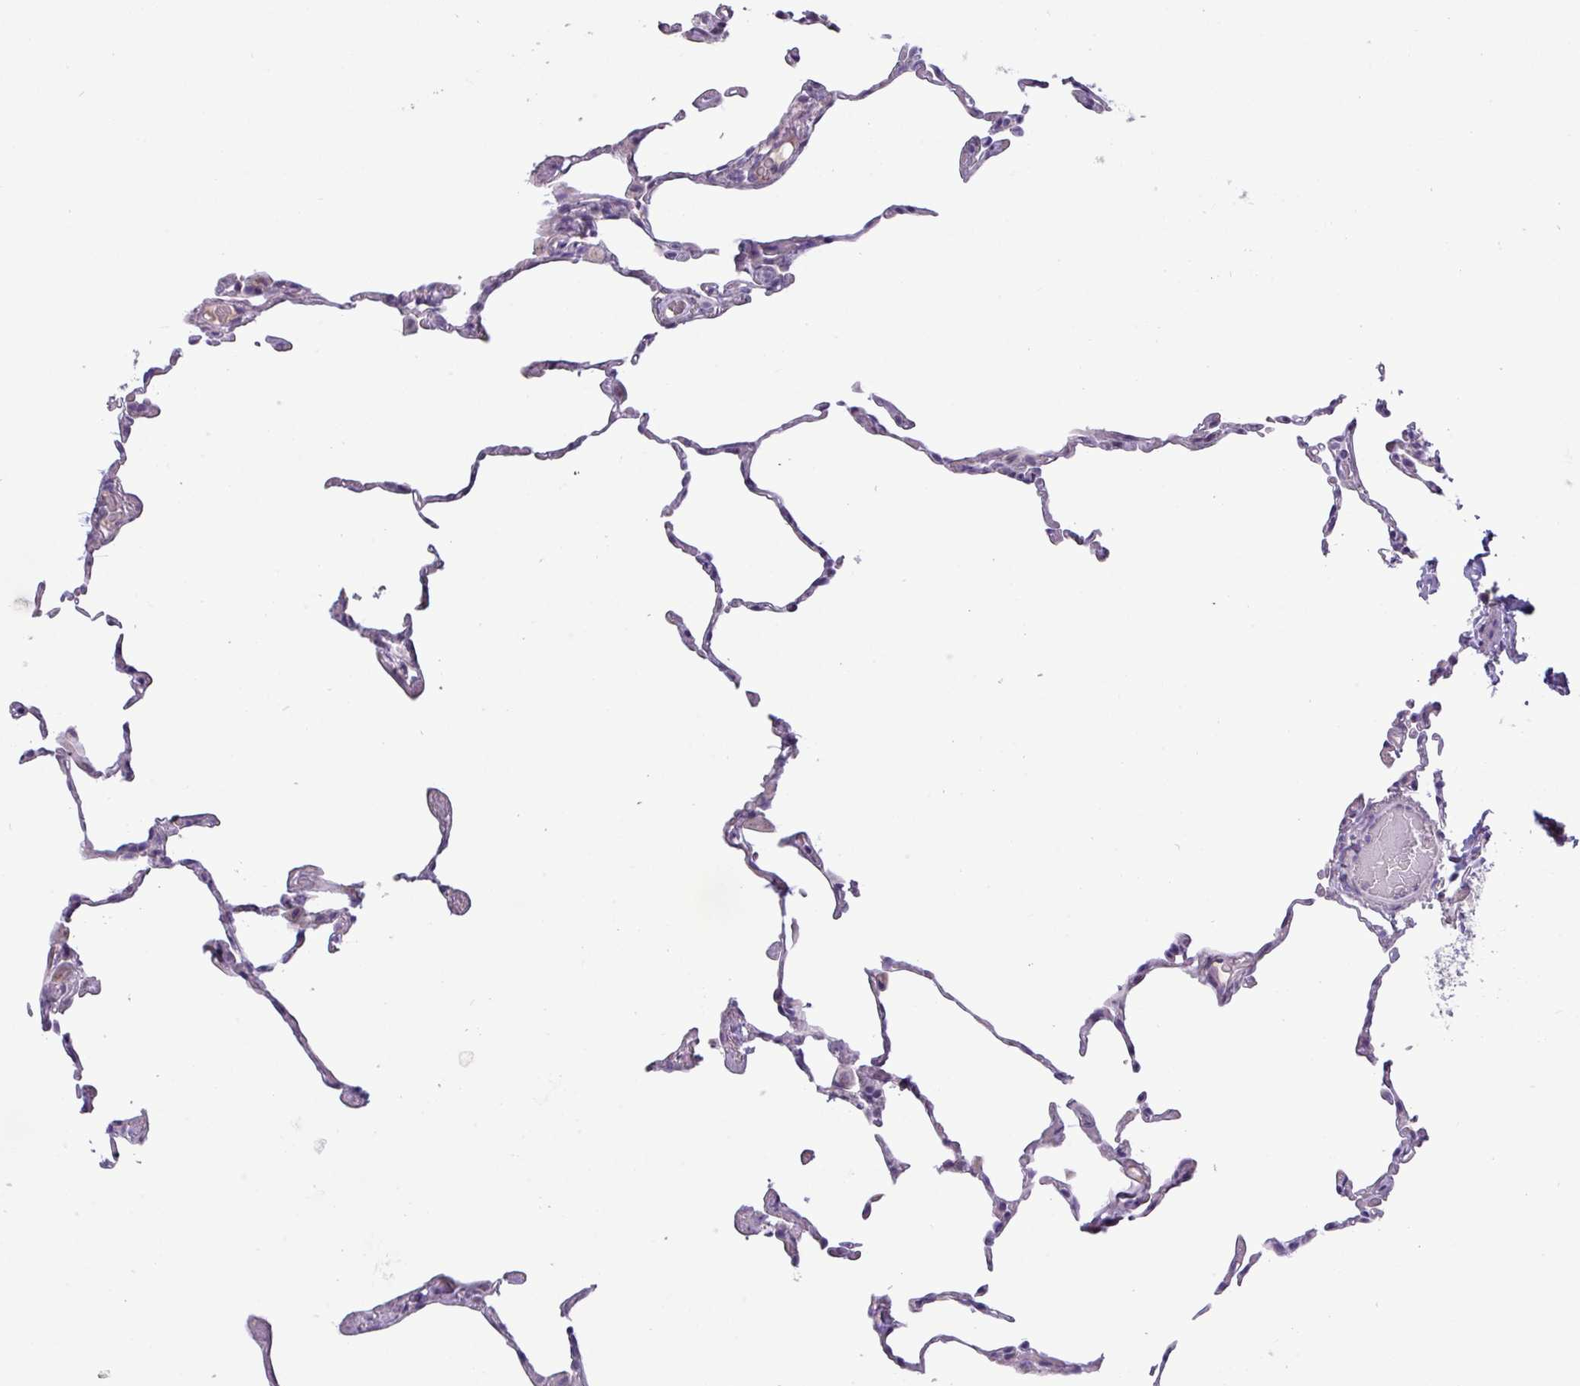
{"staining": {"intensity": "negative", "quantity": "none", "location": "none"}, "tissue": "lung", "cell_type": "Alveolar cells", "image_type": "normal", "snomed": [{"axis": "morphology", "description": "Normal tissue, NOS"}, {"axis": "topography", "description": "Lung"}], "caption": "High power microscopy histopathology image of an IHC histopathology image of normal lung, revealing no significant positivity in alveolar cells. (Brightfield microscopy of DAB immunohistochemistry at high magnification).", "gene": "STIMATE", "patient": {"sex": "female", "age": 57}}